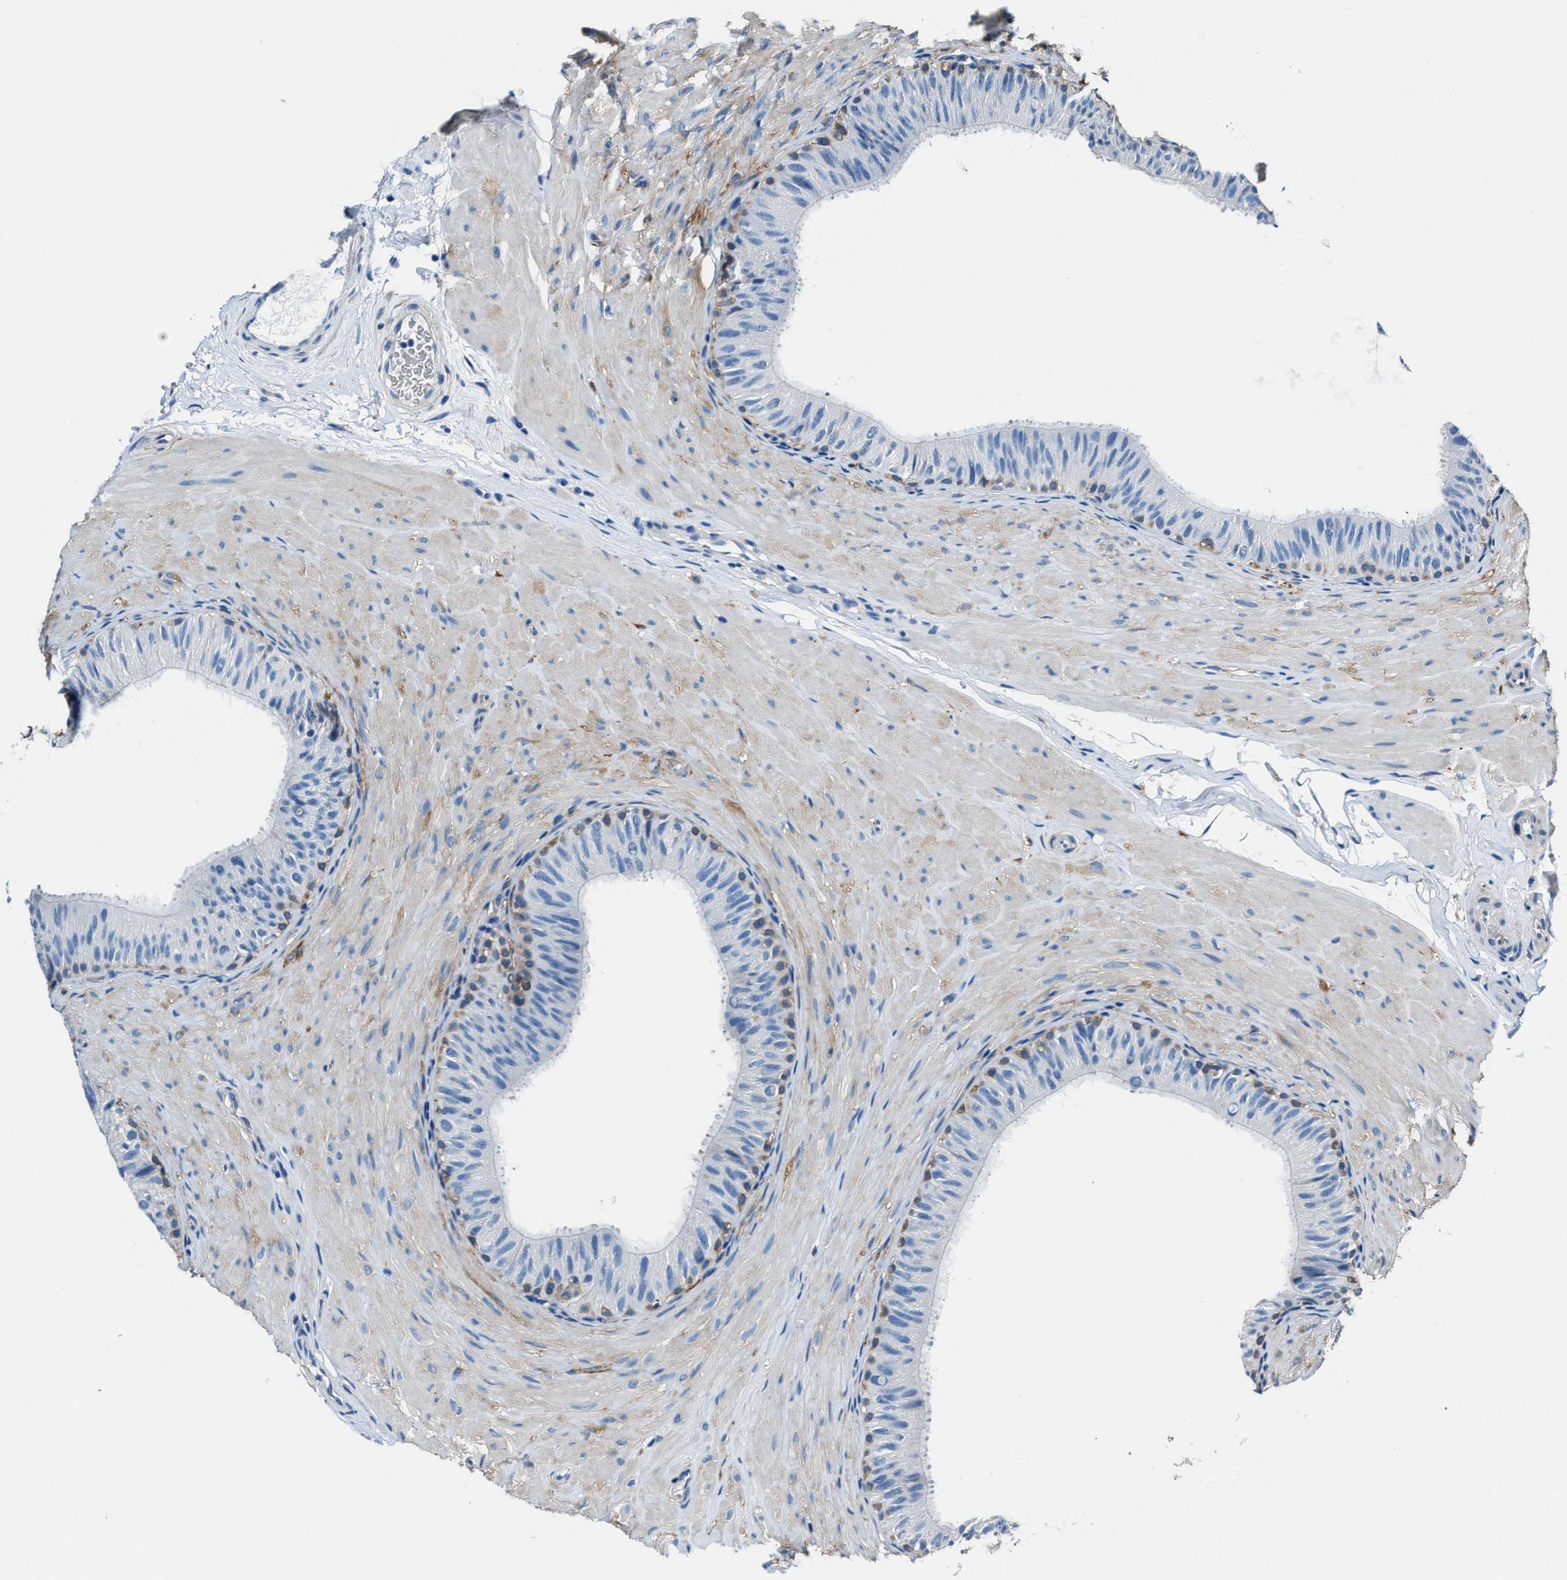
{"staining": {"intensity": "moderate", "quantity": "<25%", "location": "cytoplasmic/membranous"}, "tissue": "epididymis", "cell_type": "Glandular cells", "image_type": "normal", "snomed": [{"axis": "morphology", "description": "Normal tissue, NOS"}, {"axis": "topography", "description": "Epididymis"}], "caption": "A brown stain highlights moderate cytoplasmic/membranous positivity of a protein in glandular cells of unremarkable epididymis. Immunohistochemistry (ihc) stains the protein of interest in brown and the nuclei are stained blue.", "gene": "FTL", "patient": {"sex": "male", "age": 34}}